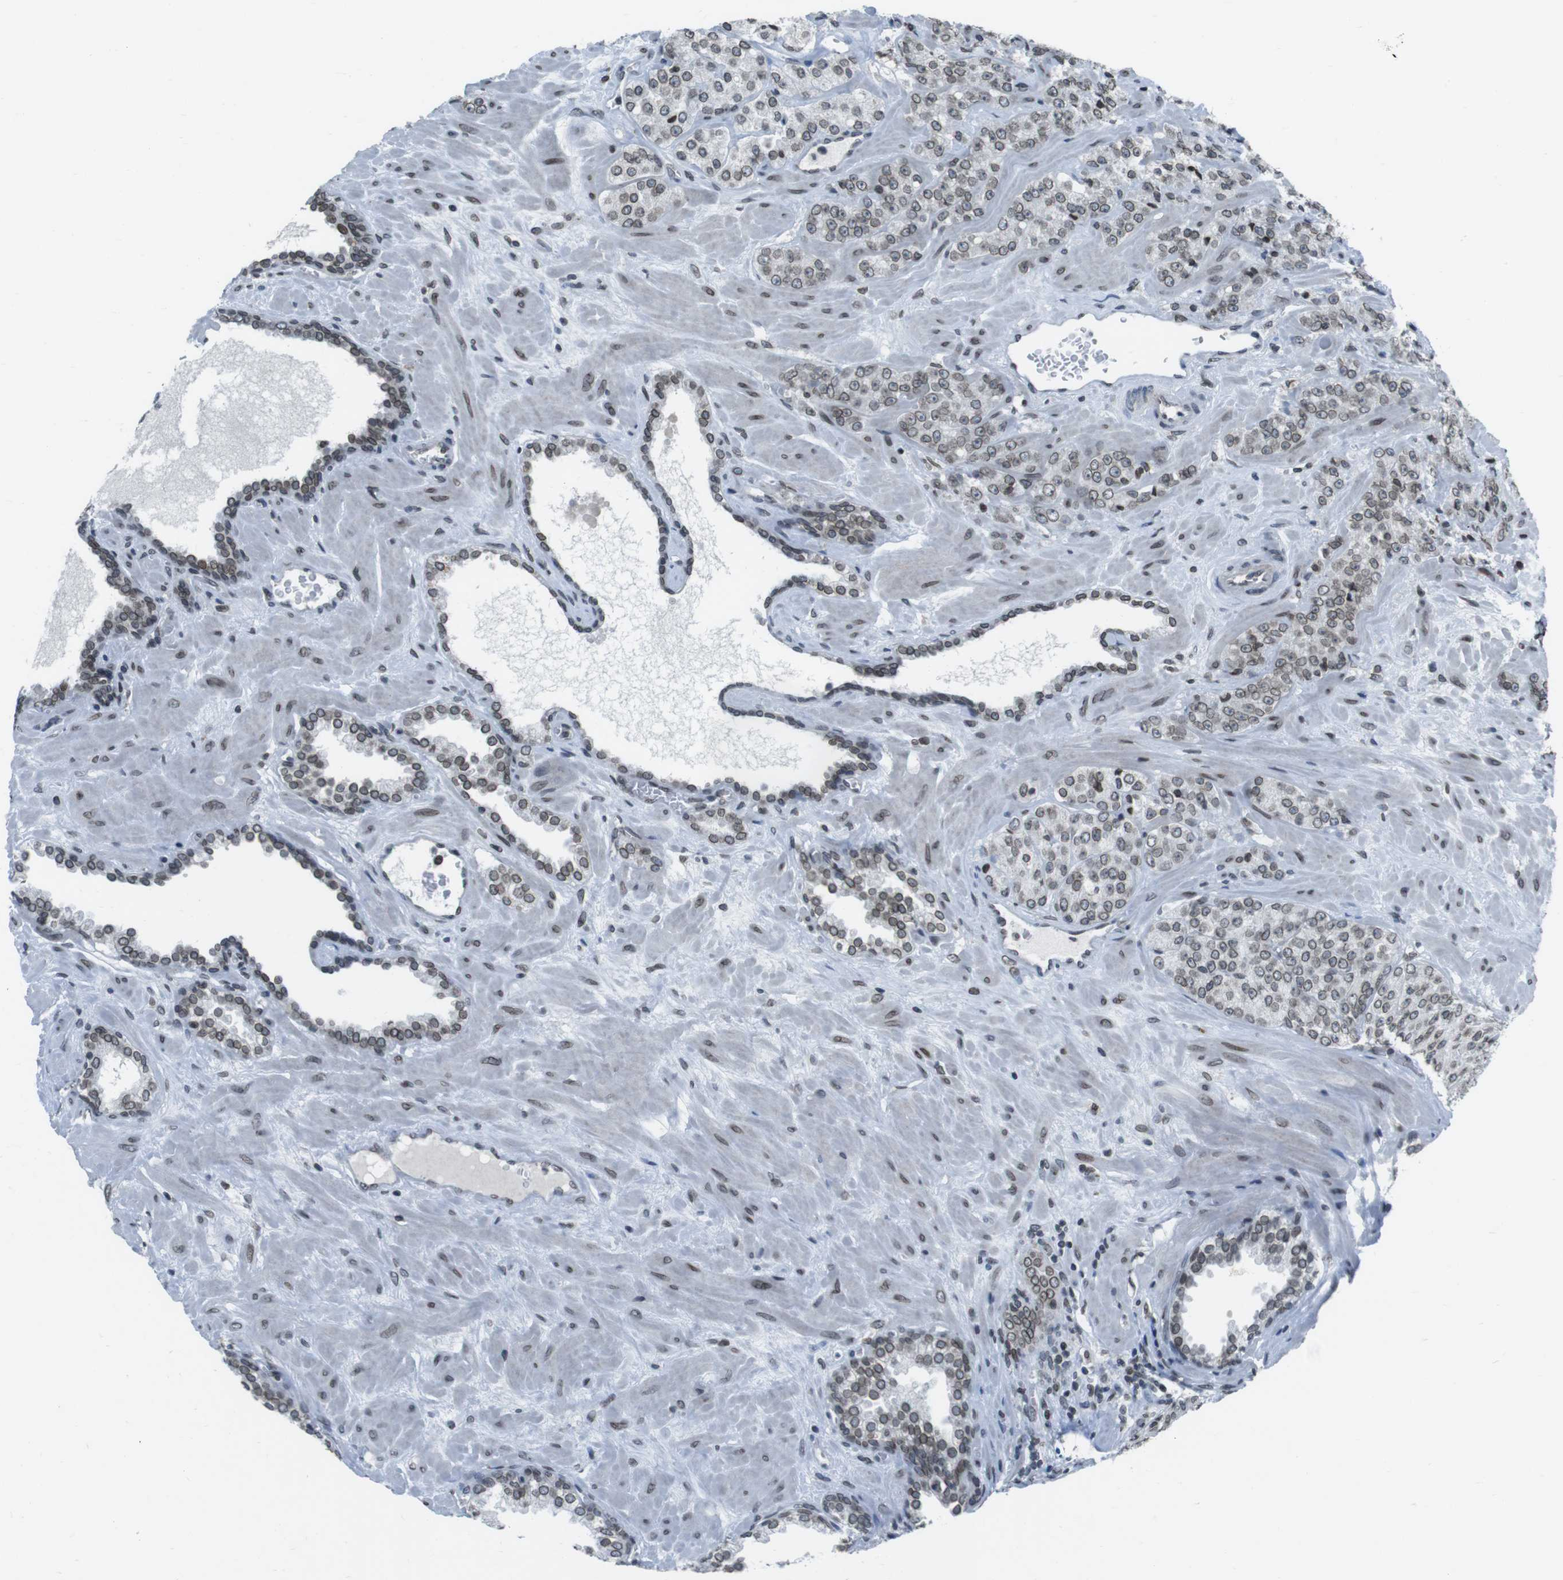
{"staining": {"intensity": "moderate", "quantity": ">75%", "location": "cytoplasmic/membranous,nuclear"}, "tissue": "prostate cancer", "cell_type": "Tumor cells", "image_type": "cancer", "snomed": [{"axis": "morphology", "description": "Adenocarcinoma, High grade"}, {"axis": "topography", "description": "Prostate"}], "caption": "Prostate cancer stained for a protein (brown) exhibits moderate cytoplasmic/membranous and nuclear positive staining in about >75% of tumor cells.", "gene": "MAD1L1", "patient": {"sex": "male", "age": 64}}